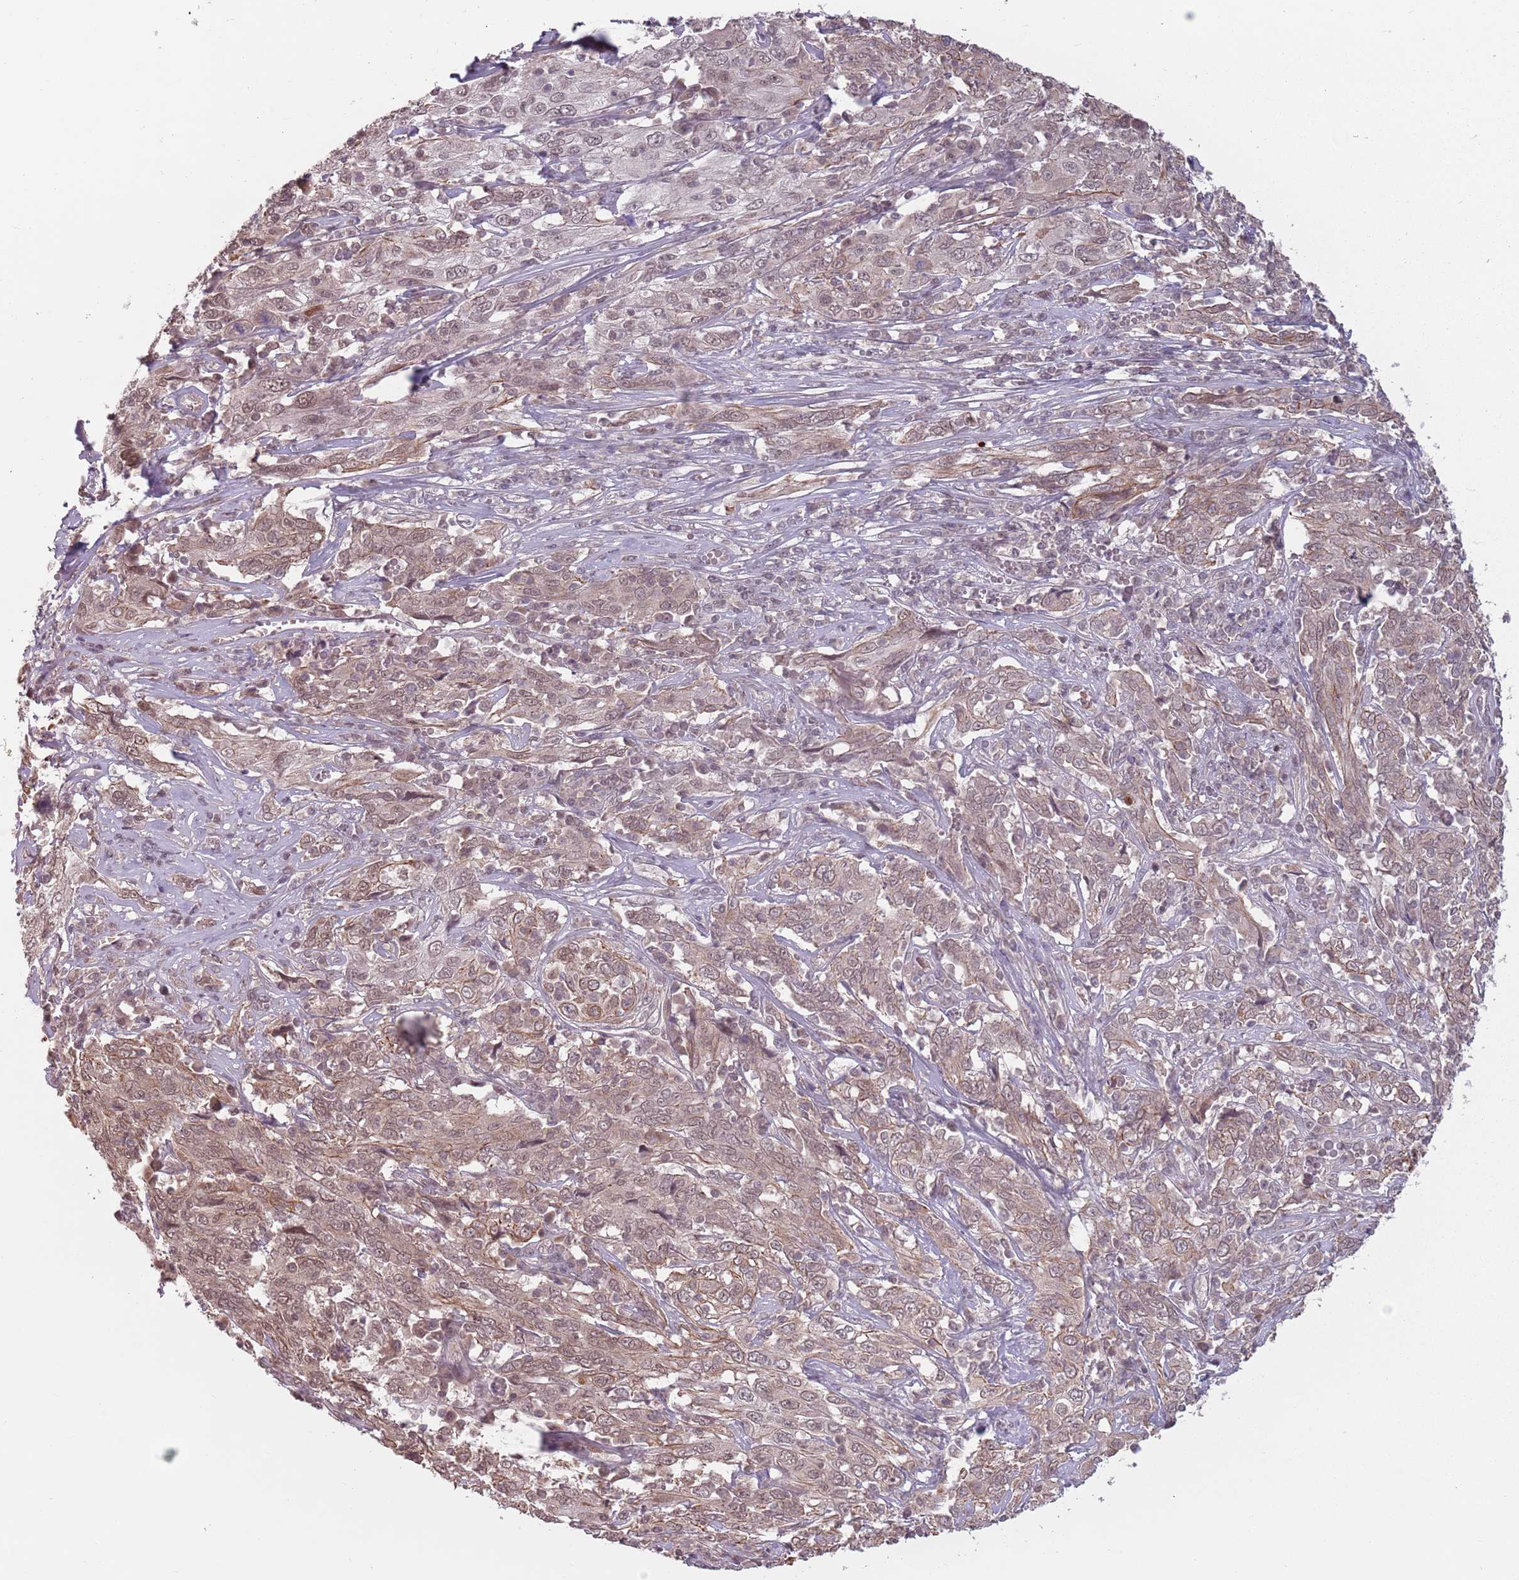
{"staining": {"intensity": "weak", "quantity": "25%-75%", "location": "cytoplasmic/membranous,nuclear"}, "tissue": "cervical cancer", "cell_type": "Tumor cells", "image_type": "cancer", "snomed": [{"axis": "morphology", "description": "Squamous cell carcinoma, NOS"}, {"axis": "topography", "description": "Cervix"}], "caption": "This is an image of immunohistochemistry (IHC) staining of squamous cell carcinoma (cervical), which shows weak expression in the cytoplasmic/membranous and nuclear of tumor cells.", "gene": "CCDC154", "patient": {"sex": "female", "age": 46}}